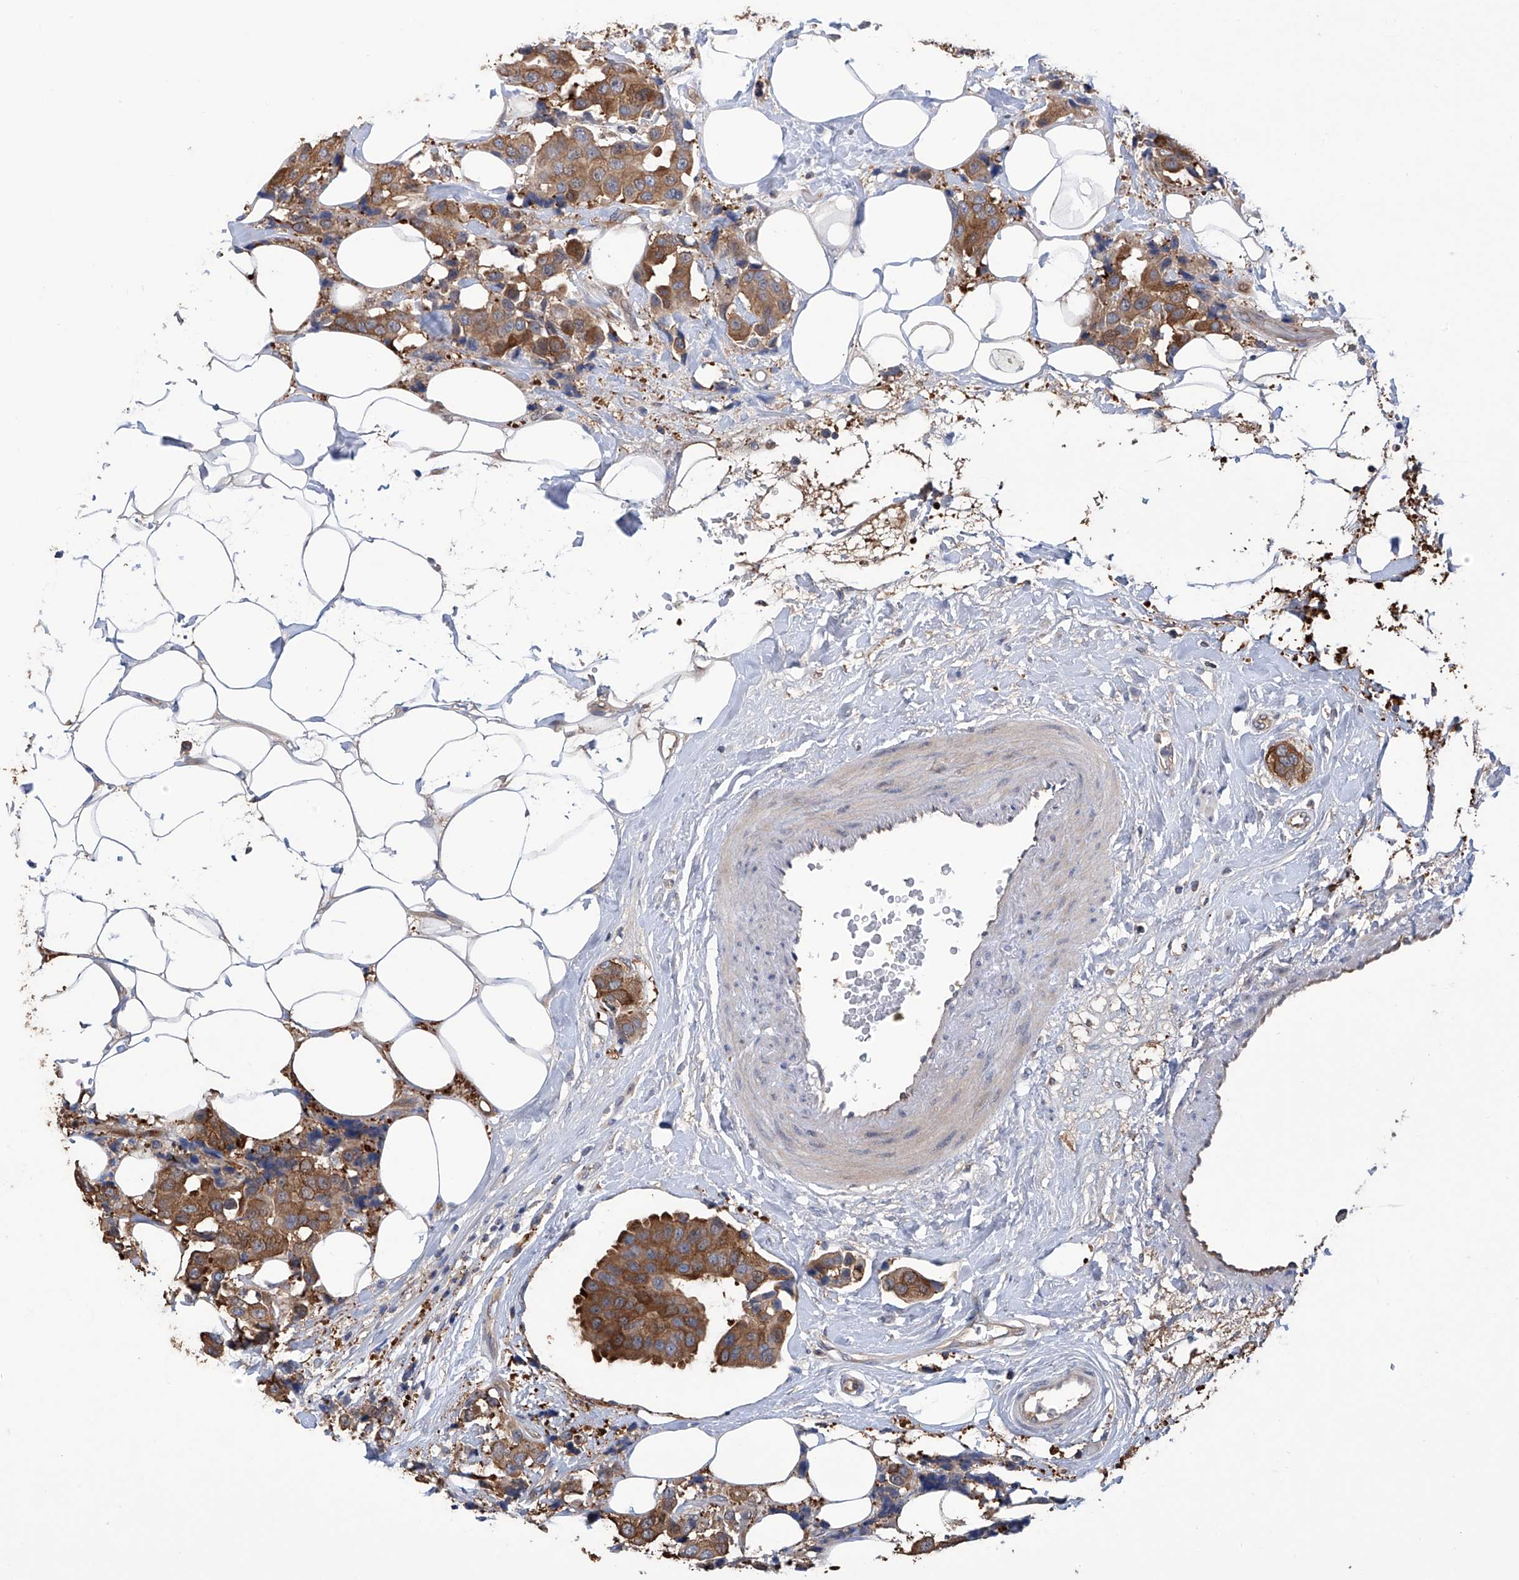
{"staining": {"intensity": "moderate", "quantity": ">75%", "location": "cytoplasmic/membranous"}, "tissue": "breast cancer", "cell_type": "Tumor cells", "image_type": "cancer", "snomed": [{"axis": "morphology", "description": "Normal tissue, NOS"}, {"axis": "morphology", "description": "Duct carcinoma"}, {"axis": "topography", "description": "Breast"}], "caption": "Protein staining of breast infiltrating ductal carcinoma tissue exhibits moderate cytoplasmic/membranous staining in approximately >75% of tumor cells.", "gene": "NUDT17", "patient": {"sex": "female", "age": 39}}